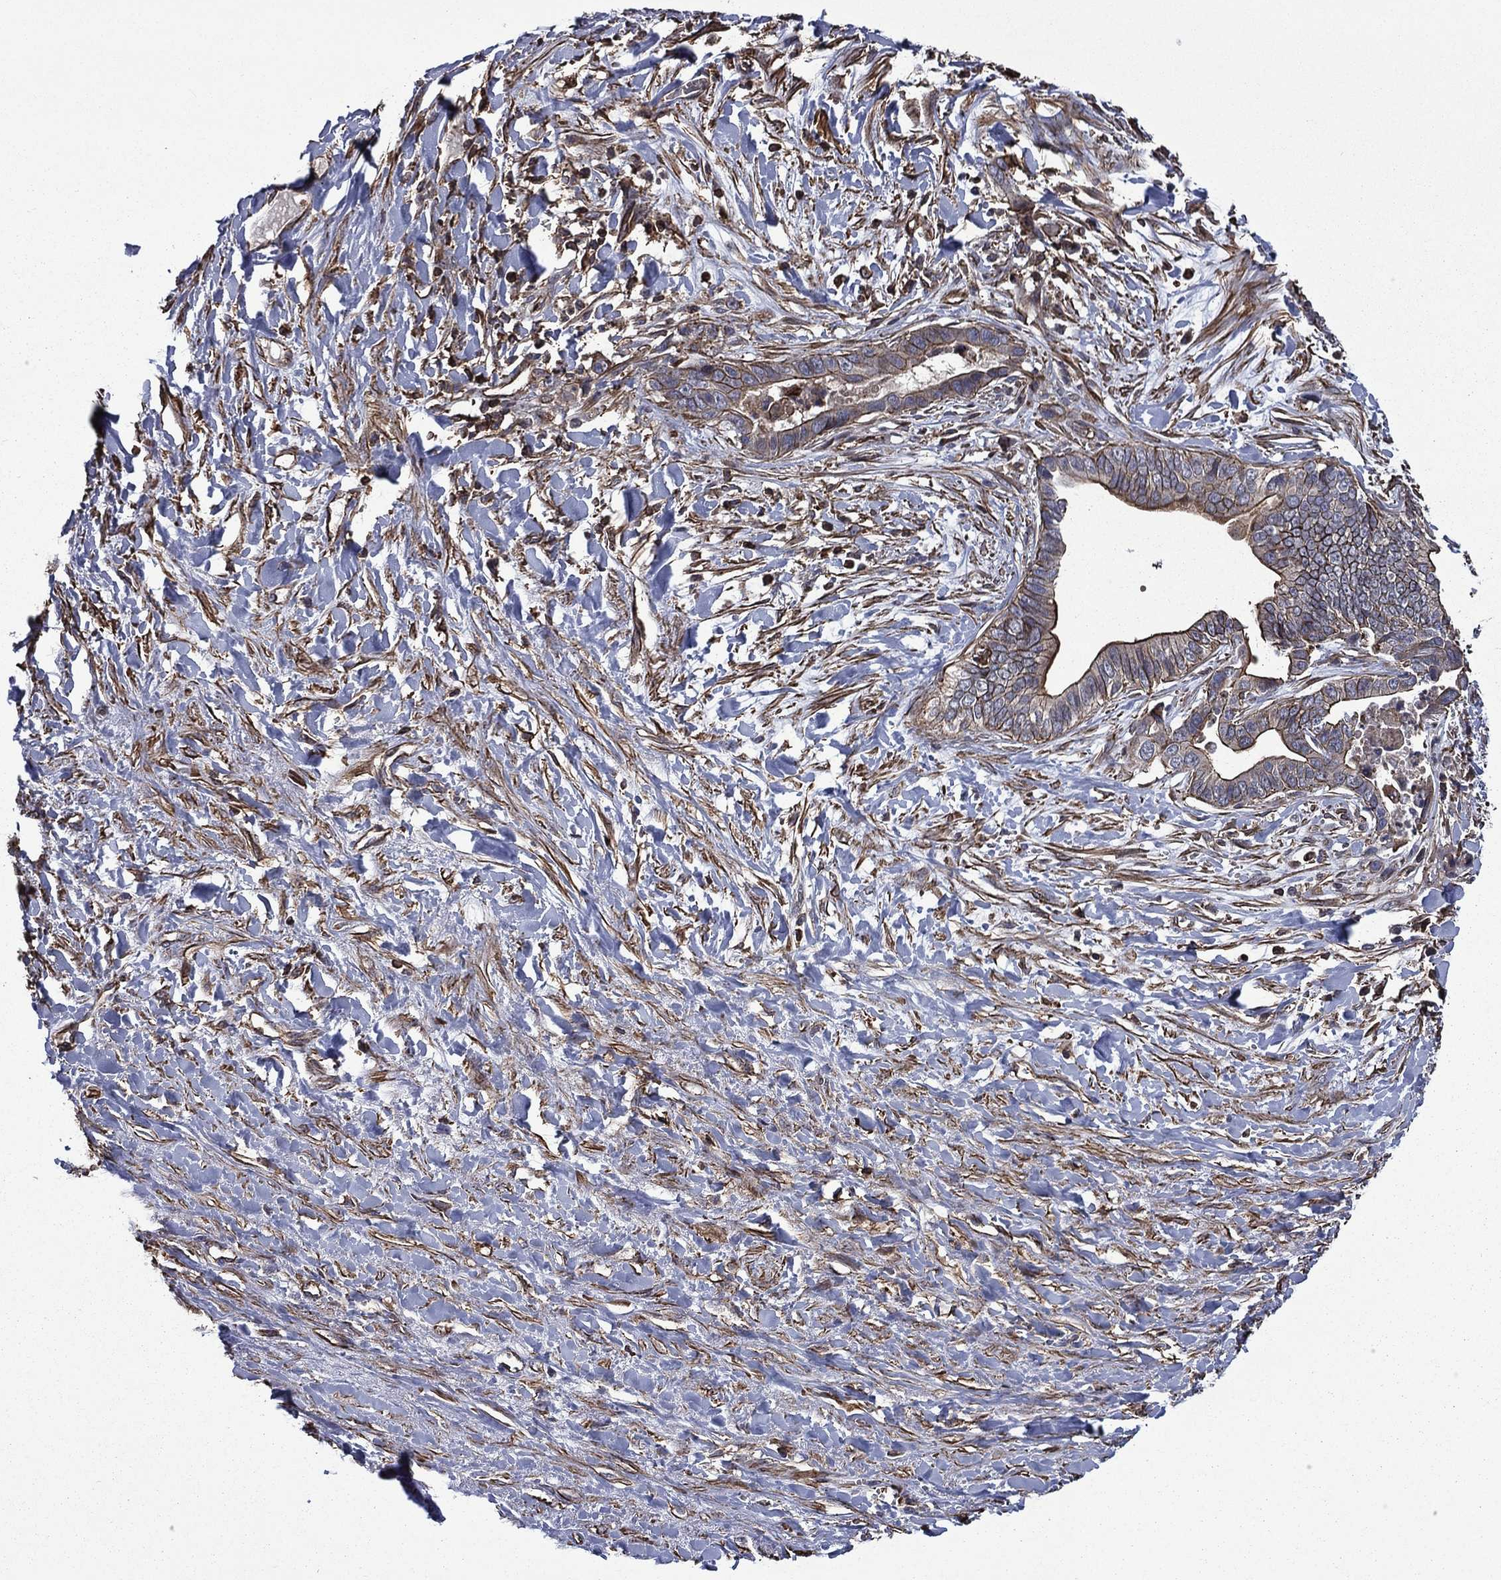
{"staining": {"intensity": "moderate", "quantity": "<25%", "location": "cytoplasmic/membranous"}, "tissue": "liver cancer", "cell_type": "Tumor cells", "image_type": "cancer", "snomed": [{"axis": "morphology", "description": "Cholangiocarcinoma"}, {"axis": "topography", "description": "Liver"}], "caption": "Human cholangiocarcinoma (liver) stained with a brown dye demonstrates moderate cytoplasmic/membranous positive positivity in about <25% of tumor cells.", "gene": "PLPP3", "patient": {"sex": "female", "age": 79}}